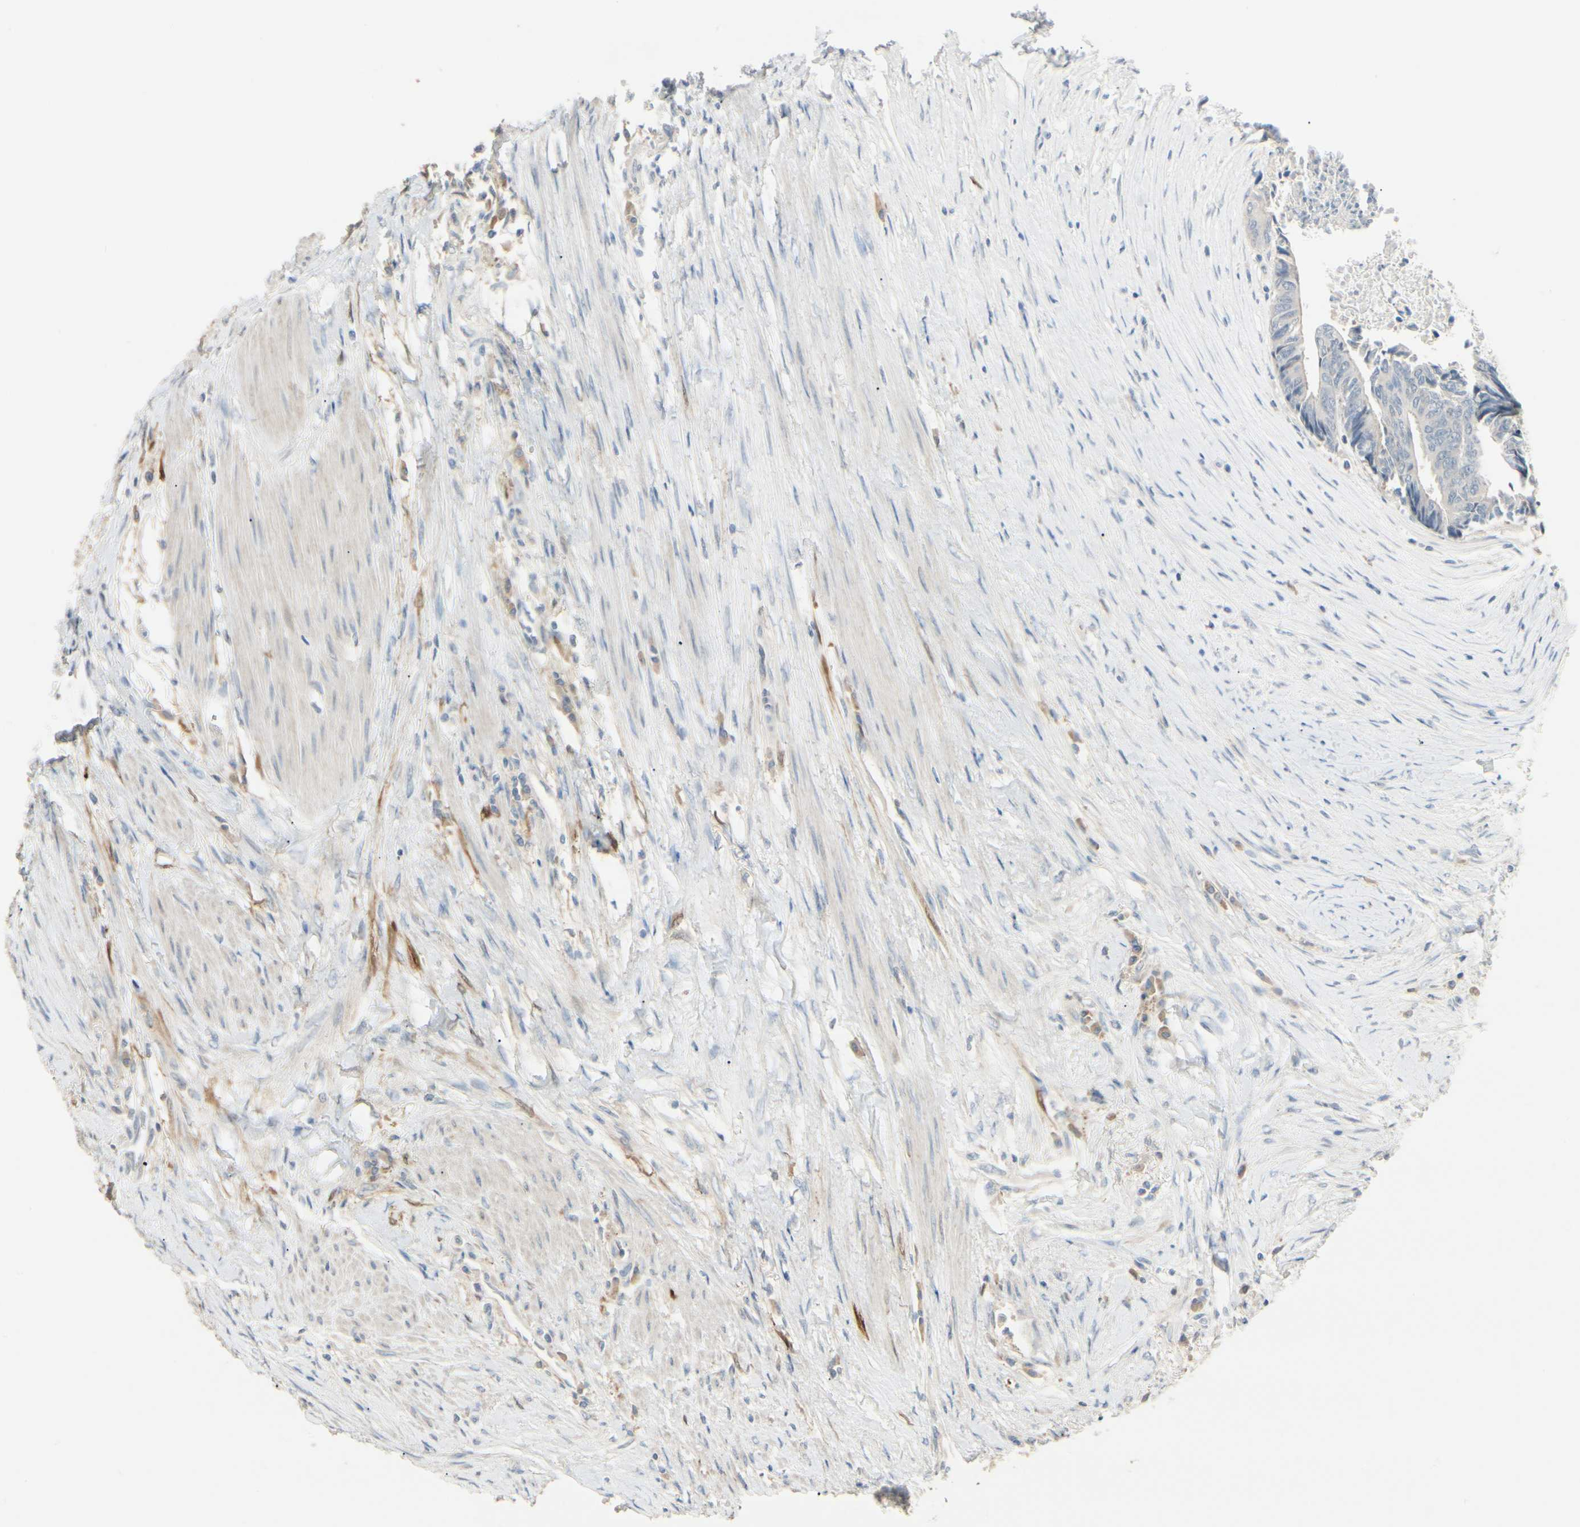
{"staining": {"intensity": "negative", "quantity": "none", "location": "none"}, "tissue": "colorectal cancer", "cell_type": "Tumor cells", "image_type": "cancer", "snomed": [{"axis": "morphology", "description": "Adenocarcinoma, NOS"}, {"axis": "topography", "description": "Rectum"}], "caption": "Immunohistochemical staining of human adenocarcinoma (colorectal) reveals no significant expression in tumor cells.", "gene": "GNE", "patient": {"sex": "male", "age": 63}}